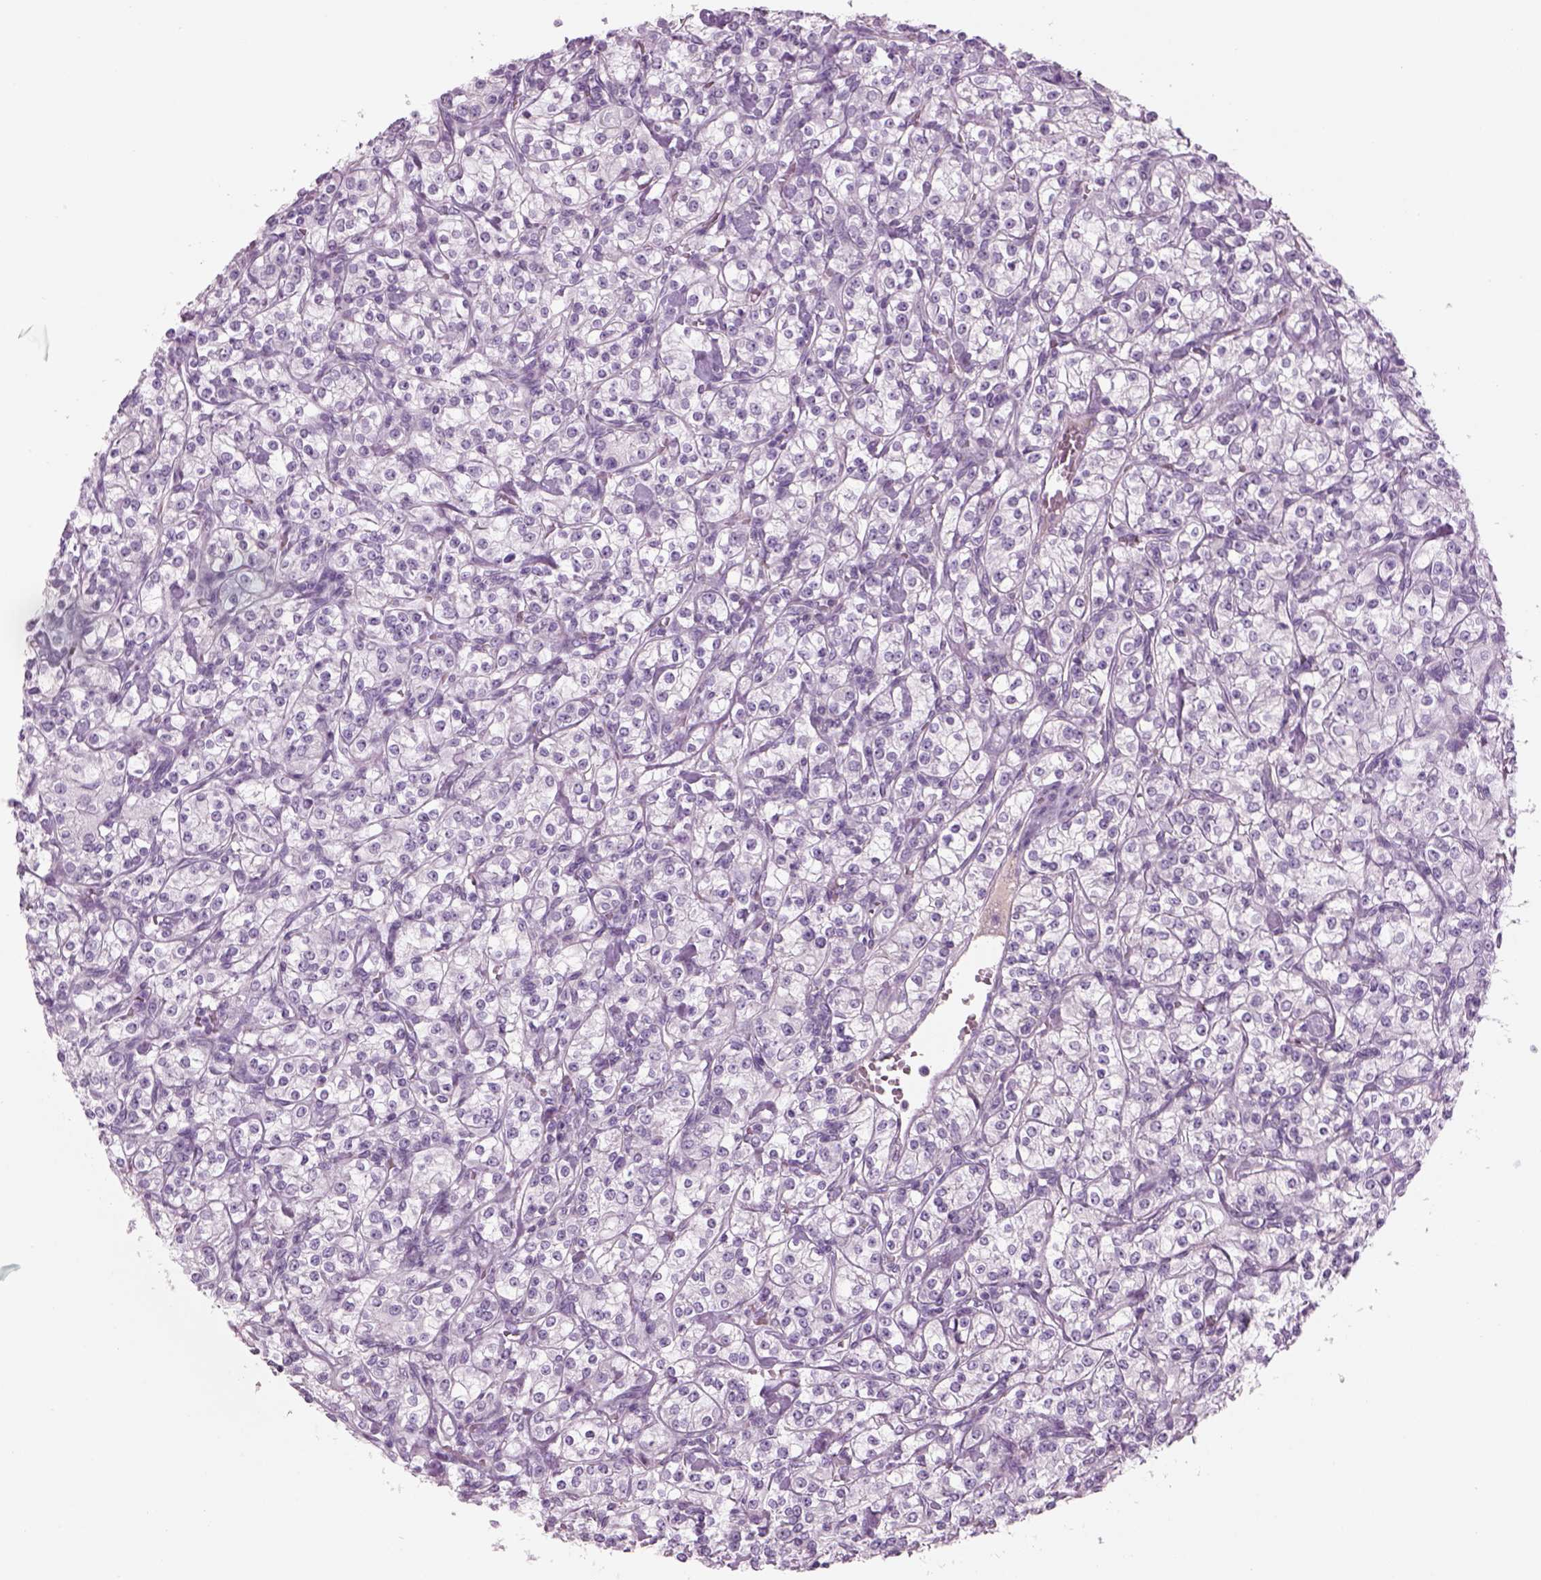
{"staining": {"intensity": "negative", "quantity": "none", "location": "none"}, "tissue": "renal cancer", "cell_type": "Tumor cells", "image_type": "cancer", "snomed": [{"axis": "morphology", "description": "Adenocarcinoma, NOS"}, {"axis": "topography", "description": "Kidney"}], "caption": "Tumor cells show no significant protein expression in renal adenocarcinoma.", "gene": "GAS2L2", "patient": {"sex": "male", "age": 77}}